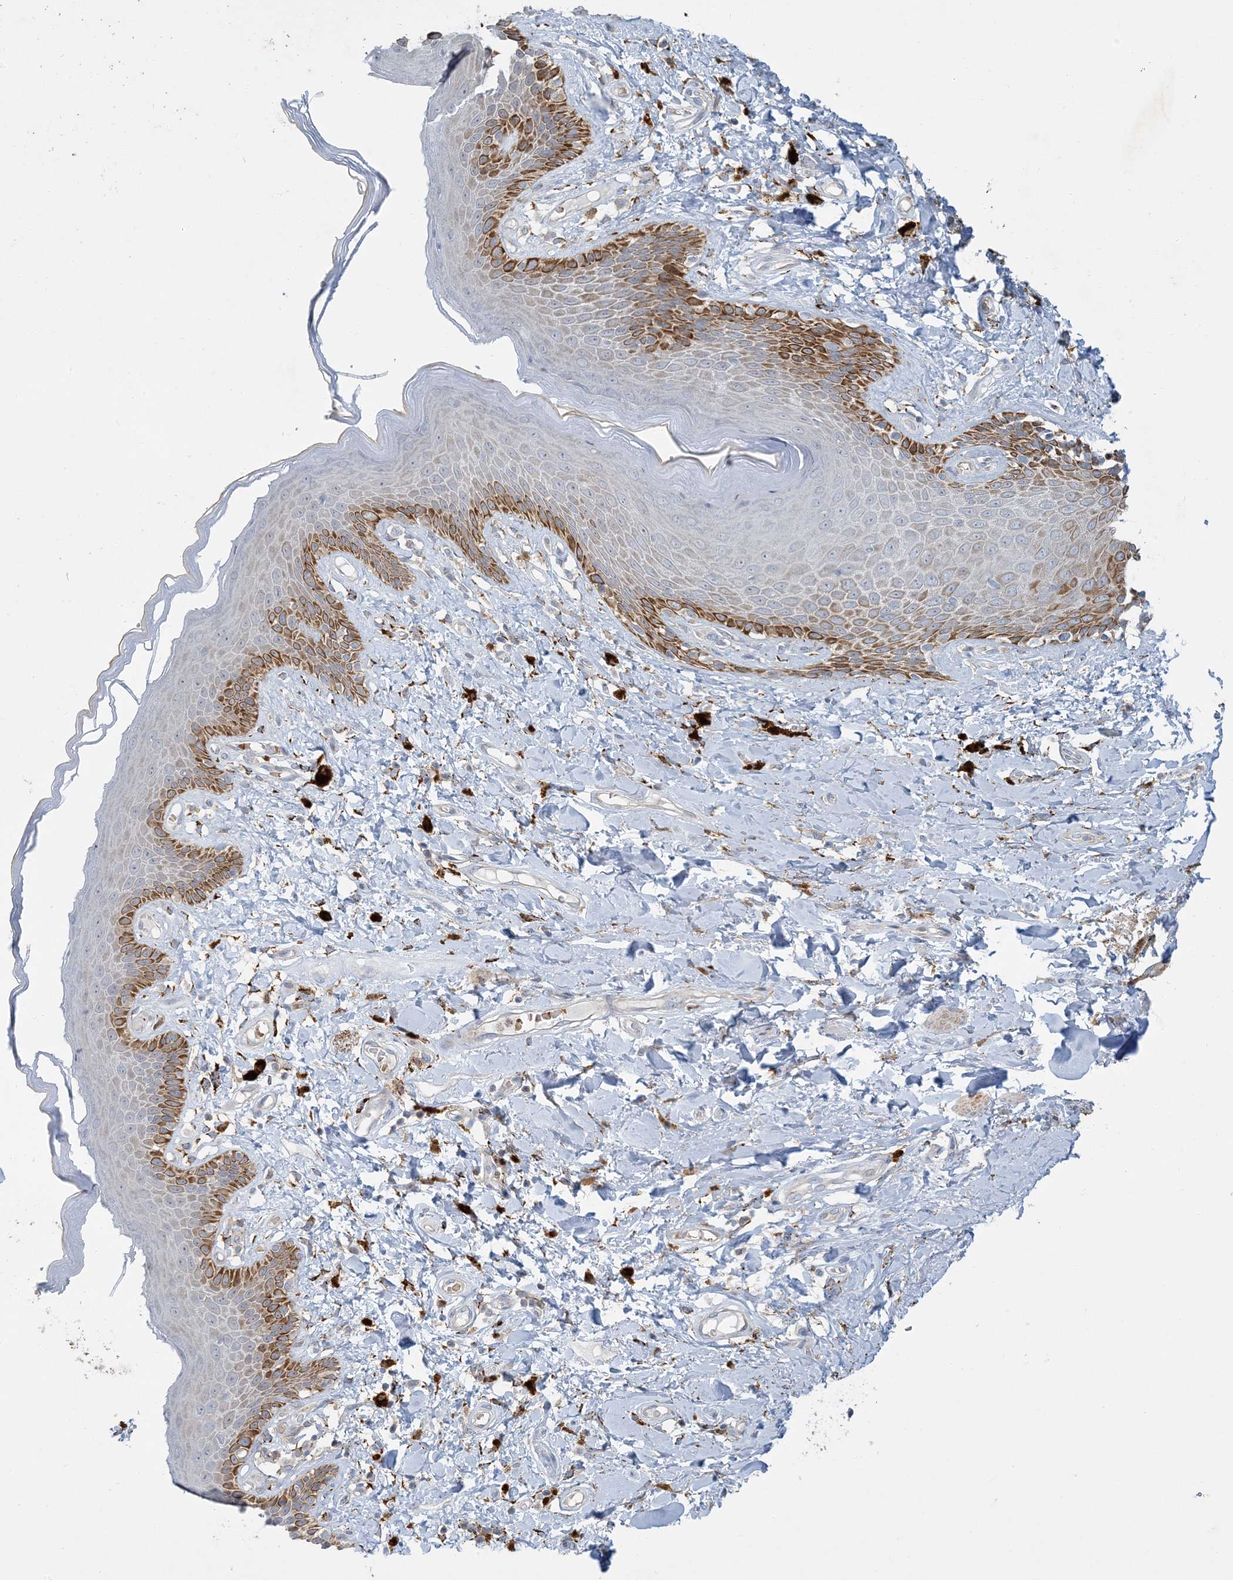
{"staining": {"intensity": "strong", "quantity": "25%-75%", "location": "cytoplasmic/membranous"}, "tissue": "skin", "cell_type": "Epidermal cells", "image_type": "normal", "snomed": [{"axis": "morphology", "description": "Normal tissue, NOS"}, {"axis": "topography", "description": "Anal"}], "caption": "DAB immunohistochemical staining of unremarkable skin displays strong cytoplasmic/membranous protein positivity in approximately 25%-75% of epidermal cells.", "gene": "LTN1", "patient": {"sex": "female", "age": 78}}